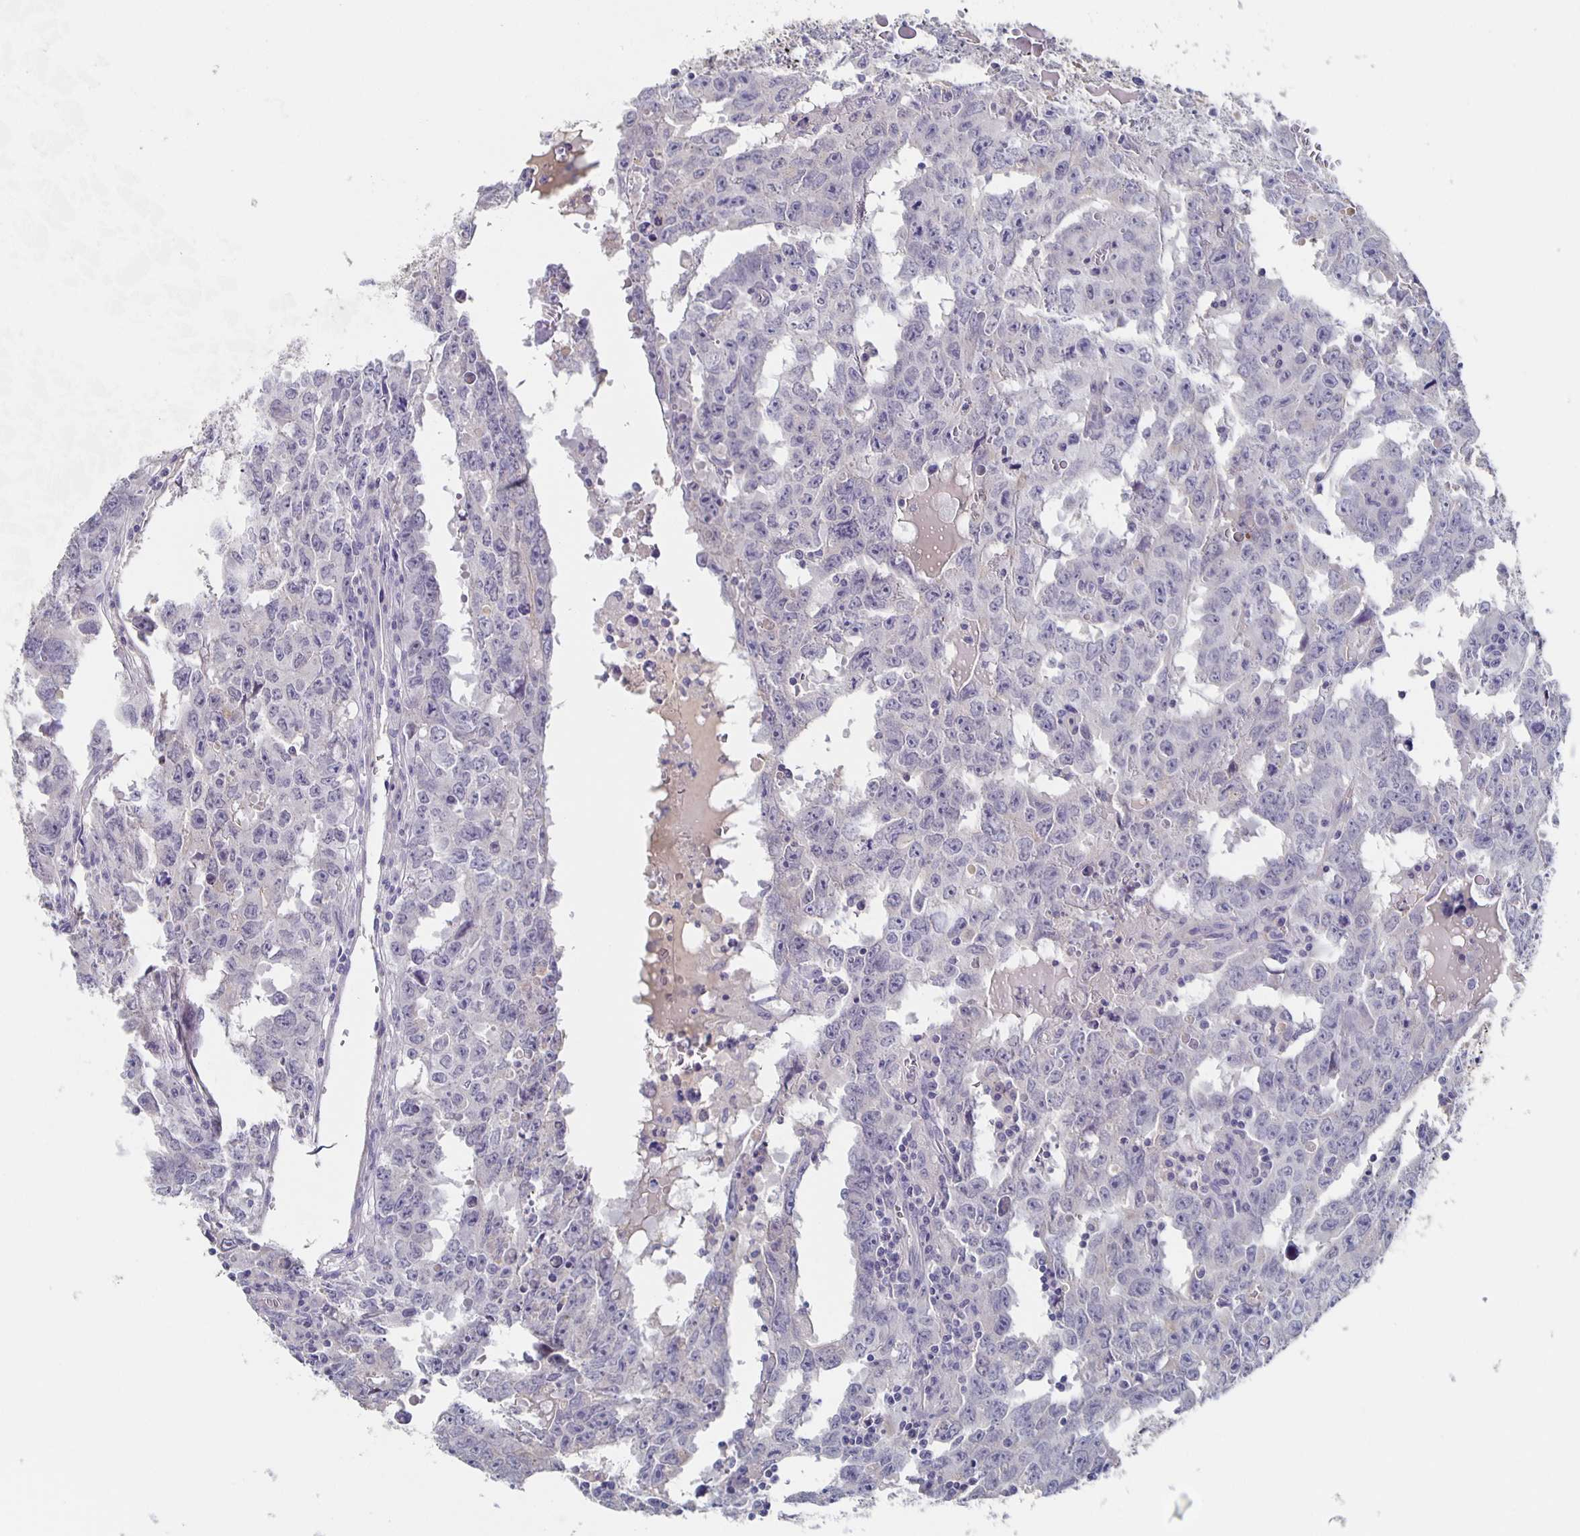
{"staining": {"intensity": "negative", "quantity": "none", "location": "none"}, "tissue": "testis cancer", "cell_type": "Tumor cells", "image_type": "cancer", "snomed": [{"axis": "morphology", "description": "Carcinoma, Embryonal, NOS"}, {"axis": "topography", "description": "Testis"}], "caption": "Tumor cells show no significant positivity in testis embryonal carcinoma.", "gene": "CACNA2D2", "patient": {"sex": "male", "age": 22}}